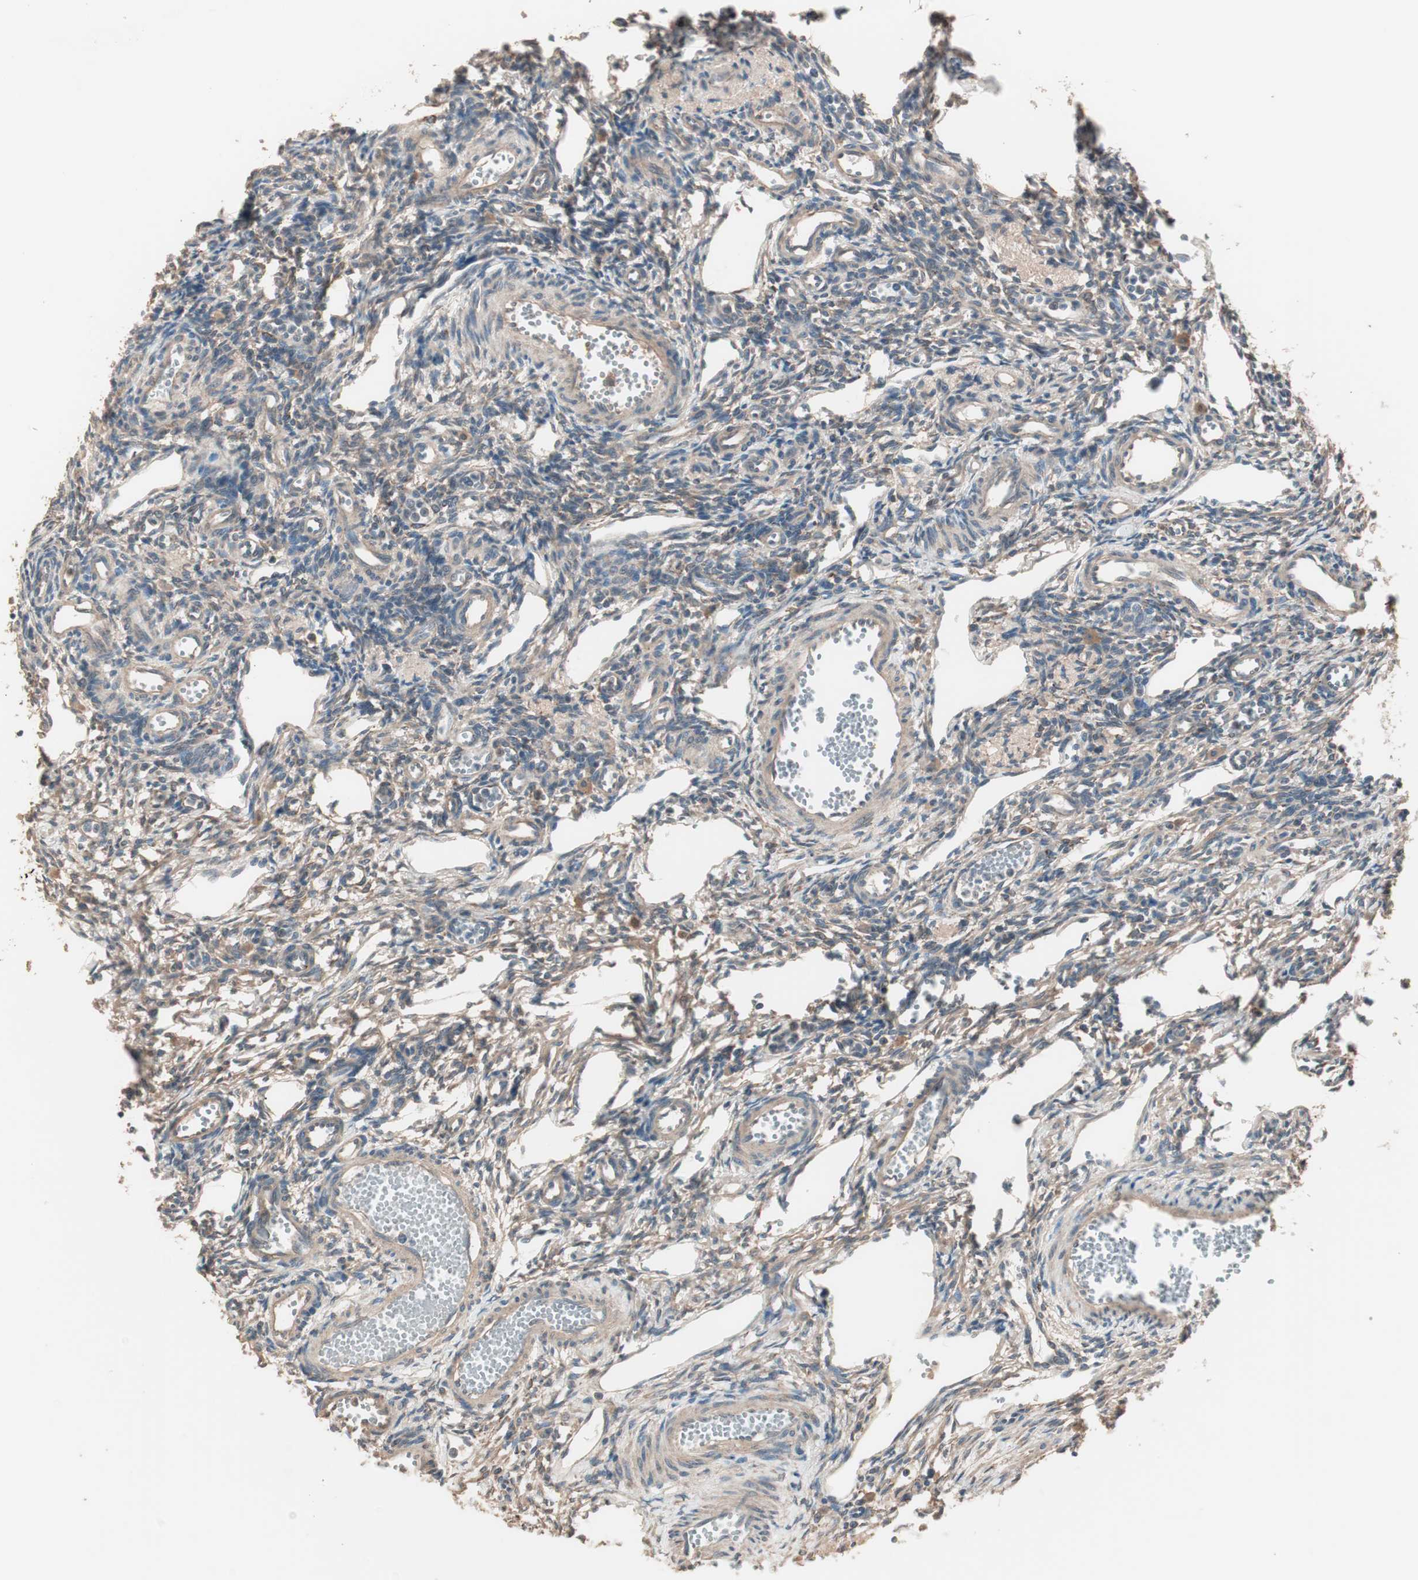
{"staining": {"intensity": "moderate", "quantity": ">75%", "location": "cytoplasmic/membranous"}, "tissue": "ovary", "cell_type": "Ovarian stroma cells", "image_type": "normal", "snomed": [{"axis": "morphology", "description": "Normal tissue, NOS"}, {"axis": "topography", "description": "Ovary"}], "caption": "This photomicrograph shows IHC staining of unremarkable human ovary, with medium moderate cytoplasmic/membranous positivity in approximately >75% of ovarian stroma cells.", "gene": "NFRKB", "patient": {"sex": "female", "age": 33}}